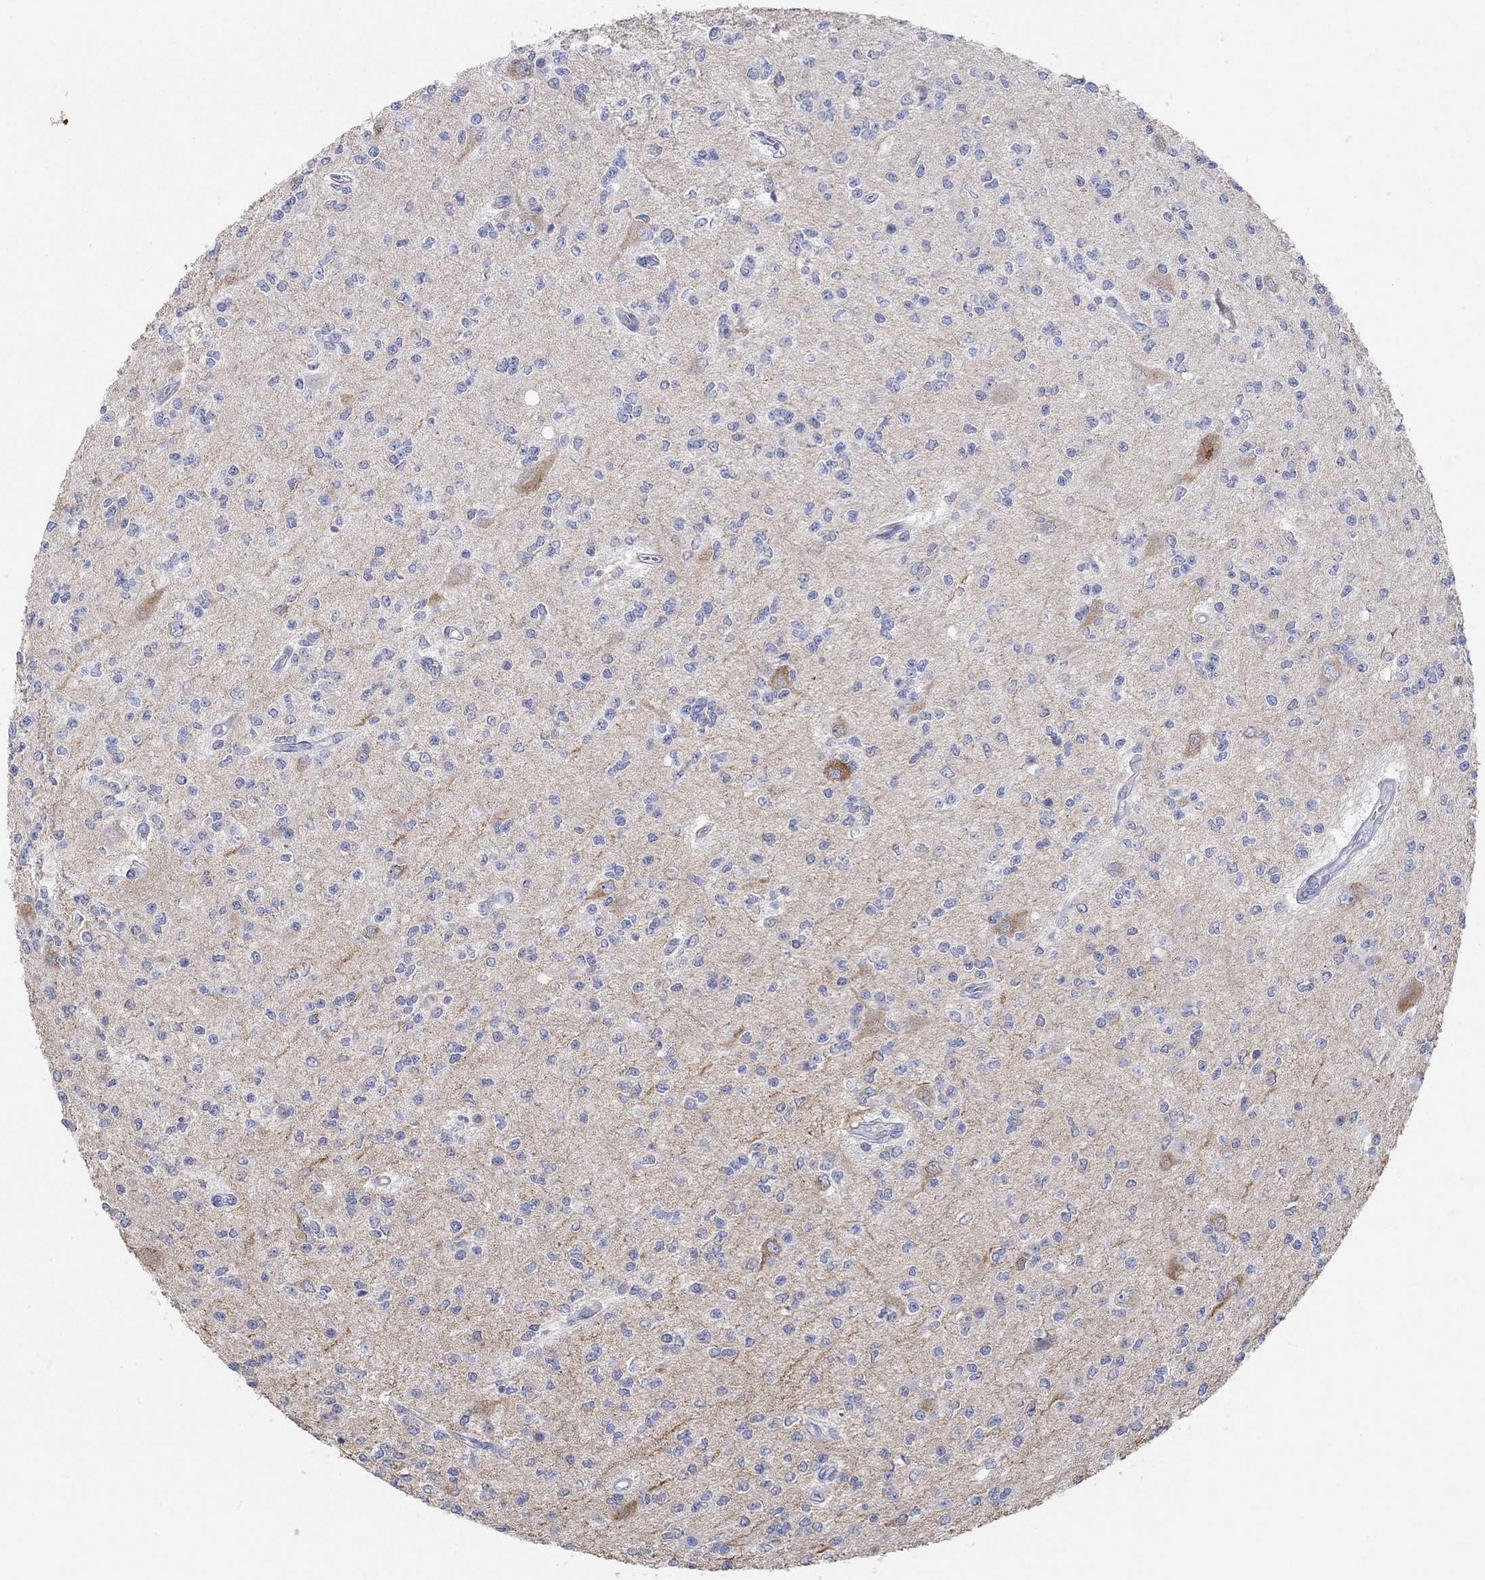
{"staining": {"intensity": "negative", "quantity": "none", "location": "none"}, "tissue": "glioma", "cell_type": "Tumor cells", "image_type": "cancer", "snomed": [{"axis": "morphology", "description": "Glioma, malignant, Low grade"}, {"axis": "topography", "description": "Brain"}], "caption": "There is no significant positivity in tumor cells of glioma.", "gene": "NAV3", "patient": {"sex": "male", "age": 67}}